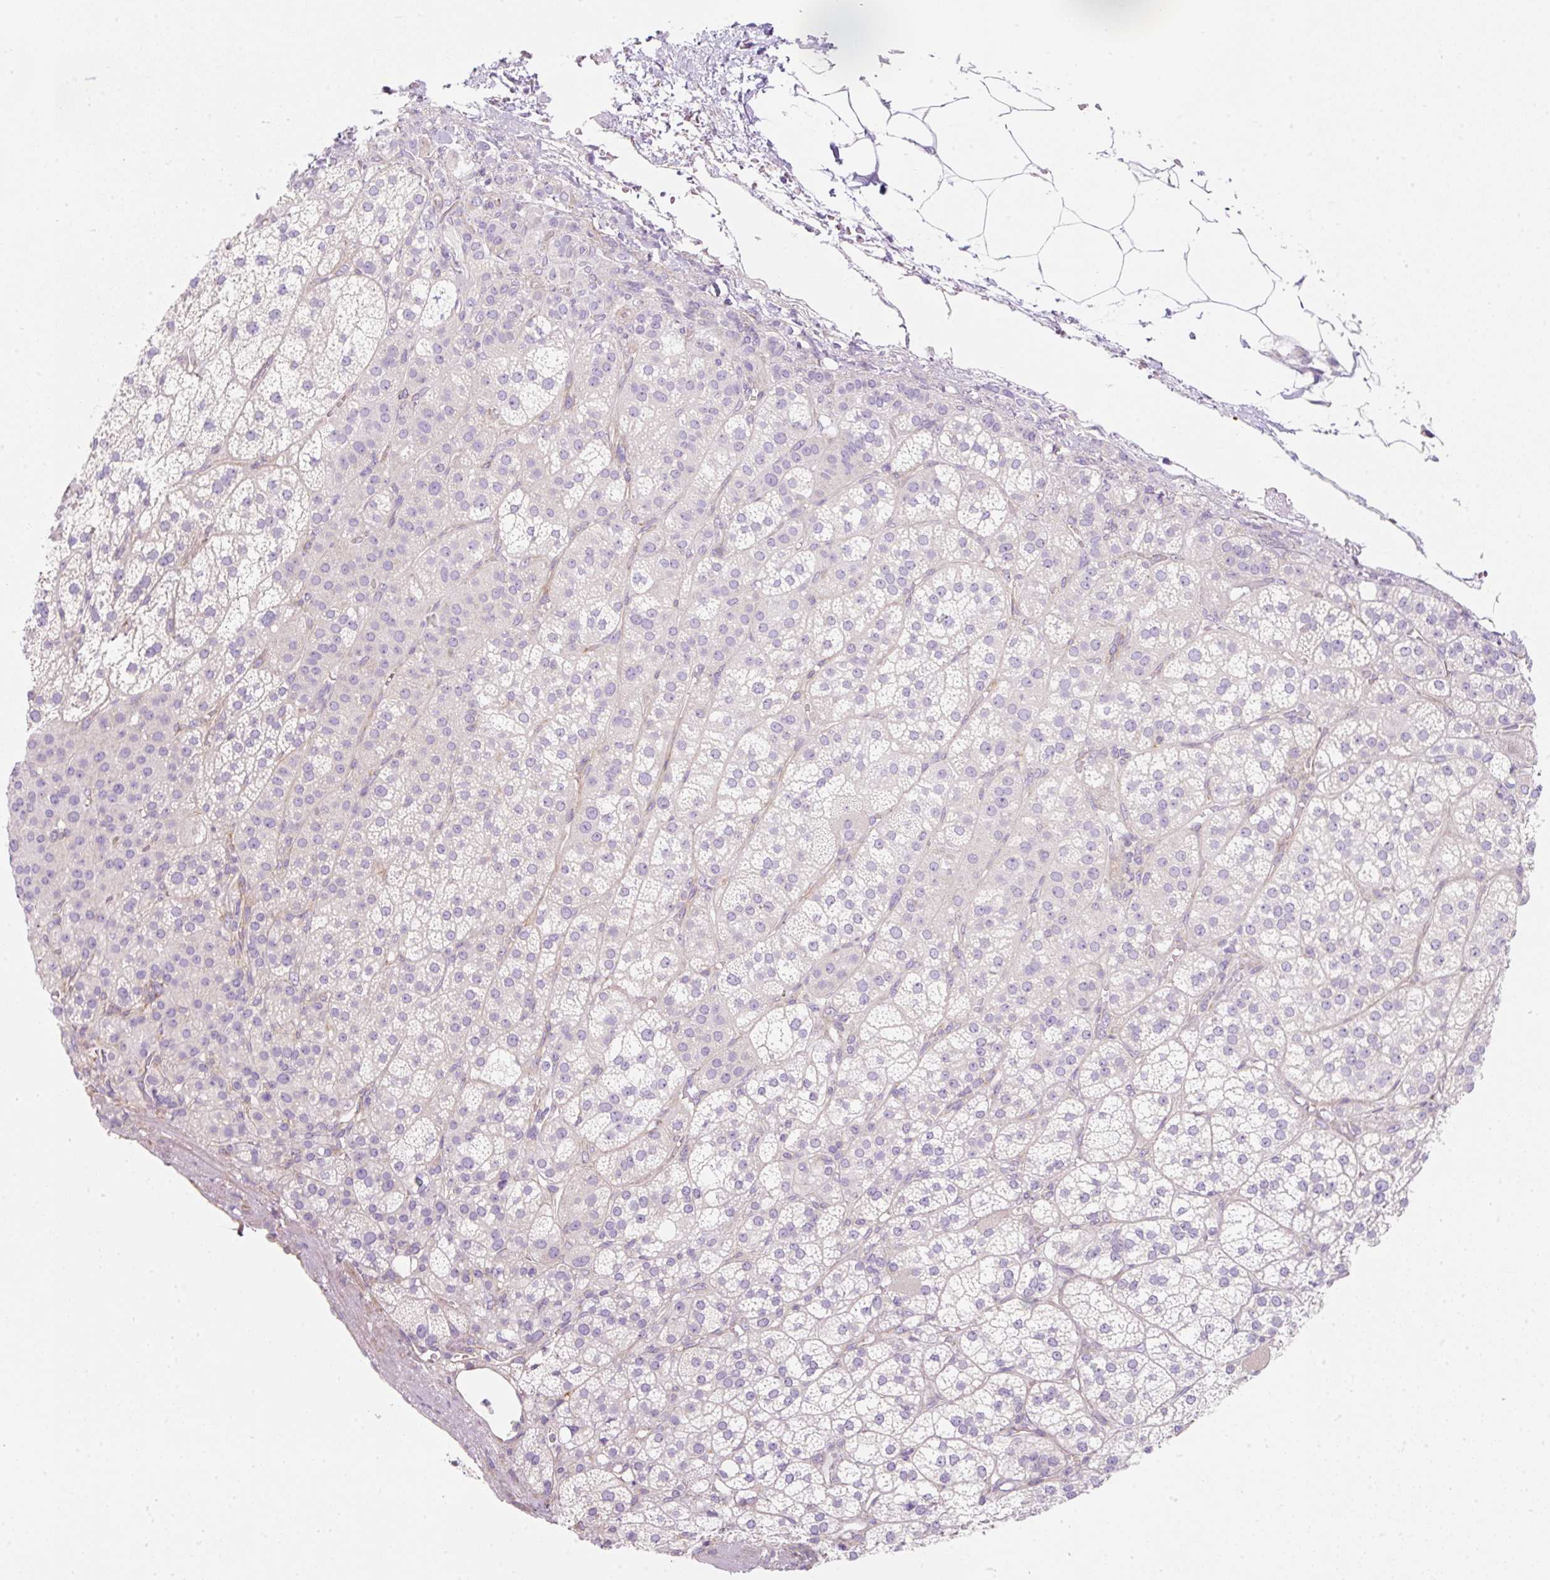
{"staining": {"intensity": "negative", "quantity": "none", "location": "none"}, "tissue": "adrenal gland", "cell_type": "Glandular cells", "image_type": "normal", "snomed": [{"axis": "morphology", "description": "Normal tissue, NOS"}, {"axis": "topography", "description": "Adrenal gland"}], "caption": "The micrograph shows no significant expression in glandular cells of adrenal gland. Brightfield microscopy of immunohistochemistry stained with DAB (3,3'-diaminobenzidine) (brown) and hematoxylin (blue), captured at high magnification.", "gene": "ERAP2", "patient": {"sex": "female", "age": 60}}